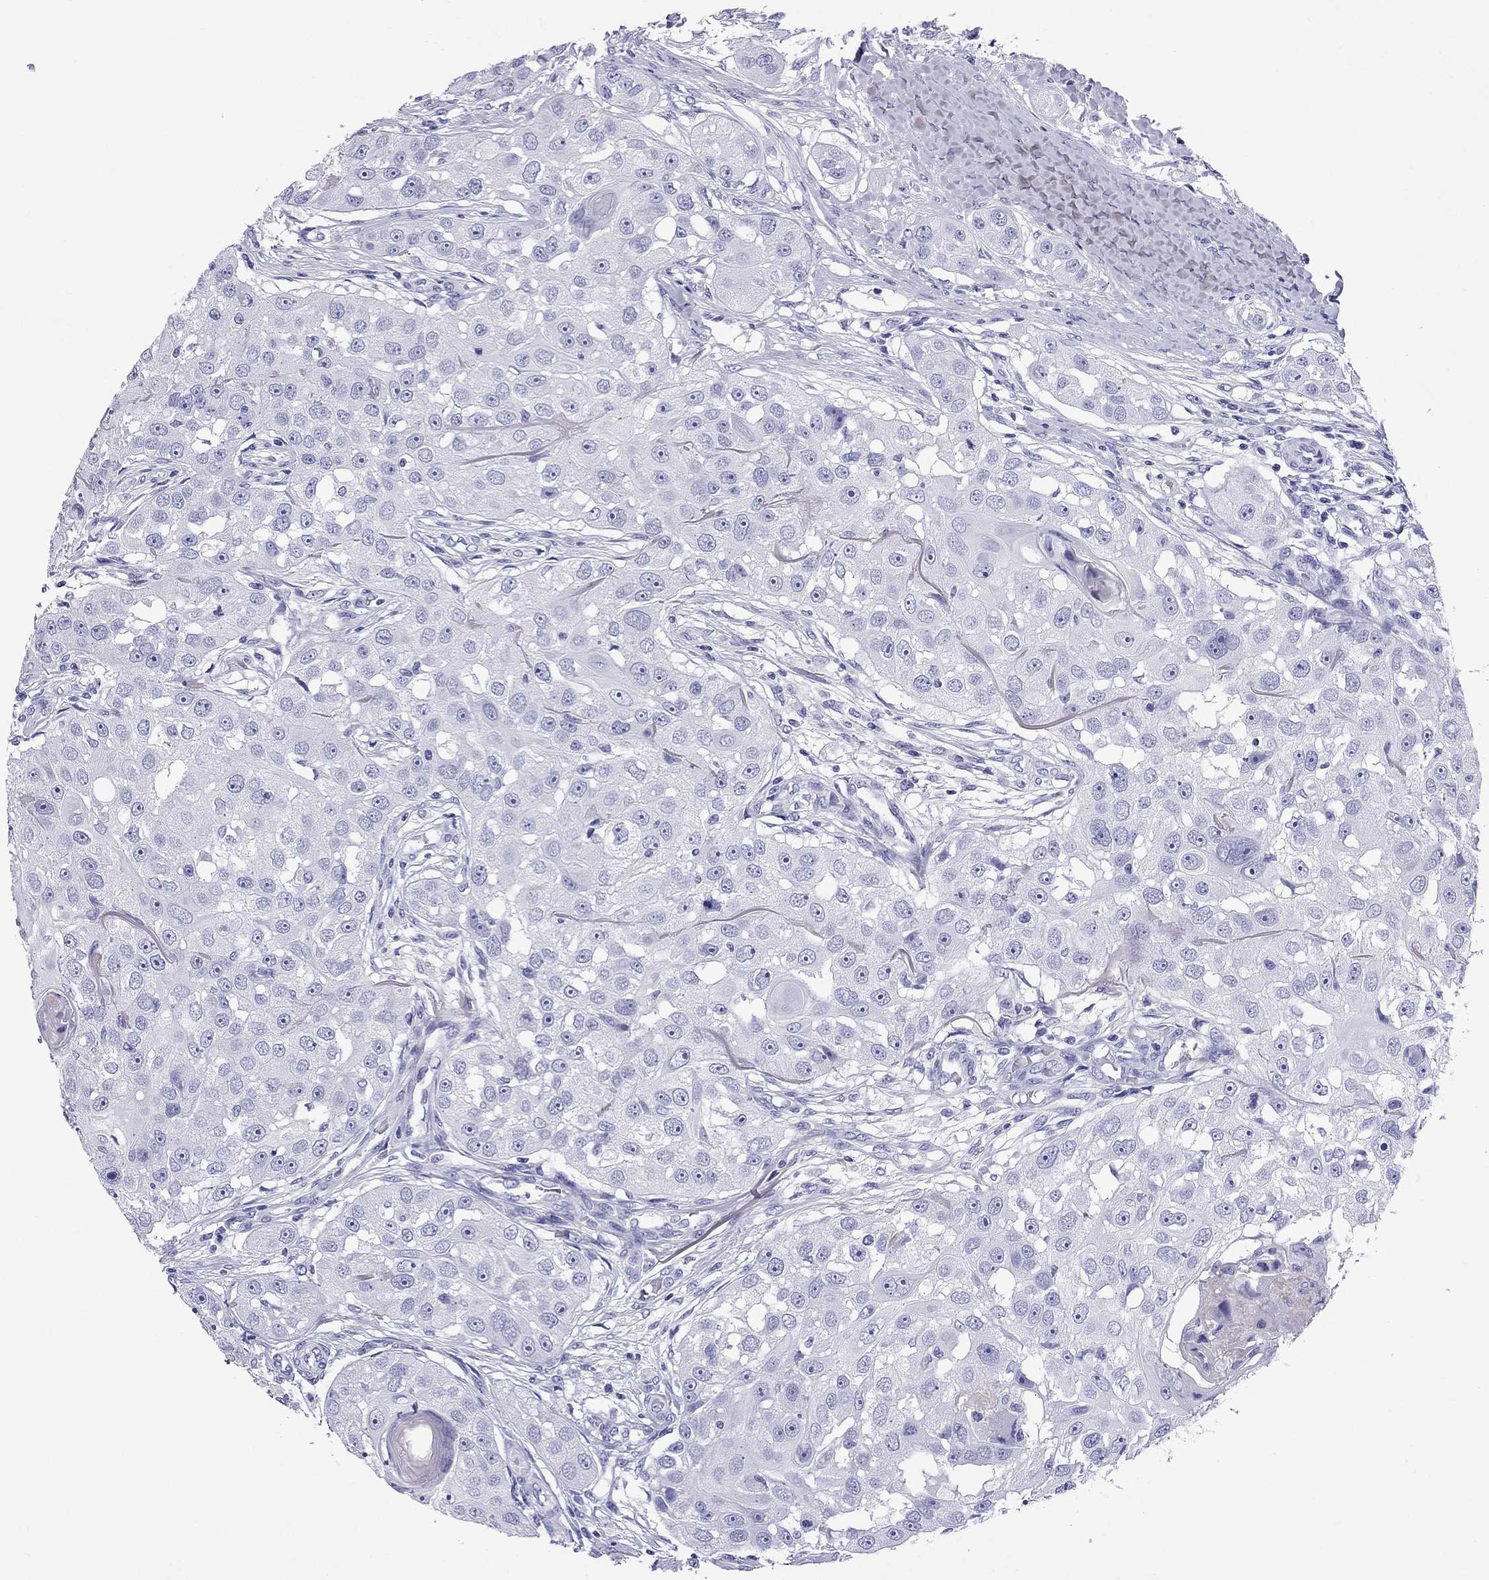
{"staining": {"intensity": "negative", "quantity": "none", "location": "none"}, "tissue": "head and neck cancer", "cell_type": "Tumor cells", "image_type": "cancer", "snomed": [{"axis": "morphology", "description": "Squamous cell carcinoma, NOS"}, {"axis": "topography", "description": "Head-Neck"}], "caption": "A photomicrograph of head and neck cancer (squamous cell carcinoma) stained for a protein reveals no brown staining in tumor cells. The staining was performed using DAB (3,3'-diaminobenzidine) to visualize the protein expression in brown, while the nuclei were stained in blue with hematoxylin (Magnification: 20x).", "gene": "SCART1", "patient": {"sex": "male", "age": 51}}